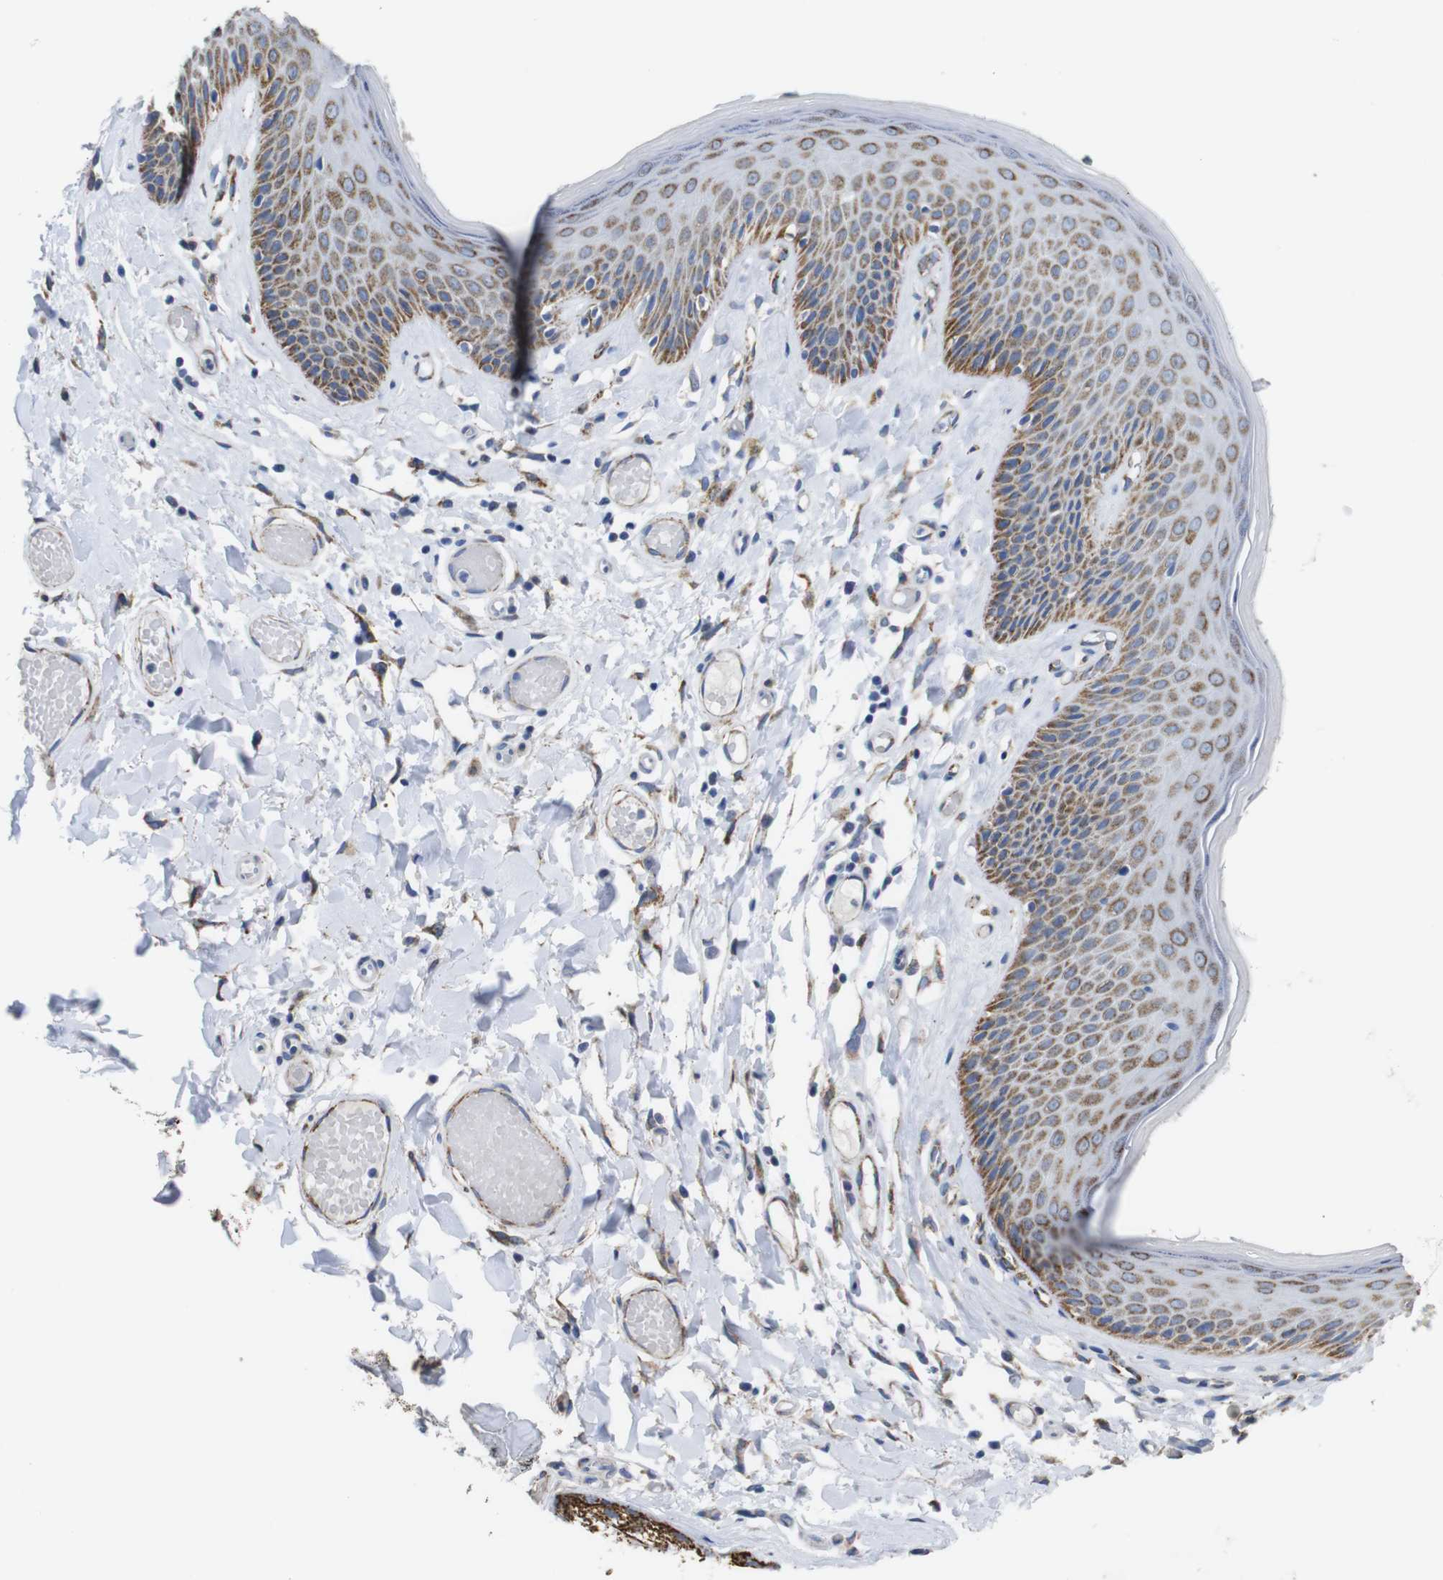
{"staining": {"intensity": "moderate", "quantity": ">75%", "location": "cytoplasmic/membranous"}, "tissue": "skin", "cell_type": "Epidermal cells", "image_type": "normal", "snomed": [{"axis": "morphology", "description": "Normal tissue, NOS"}, {"axis": "topography", "description": "Vulva"}], "caption": "Protein staining exhibits moderate cytoplasmic/membranous expression in about >75% of epidermal cells in benign skin.", "gene": "MAOA", "patient": {"sex": "female", "age": 73}}